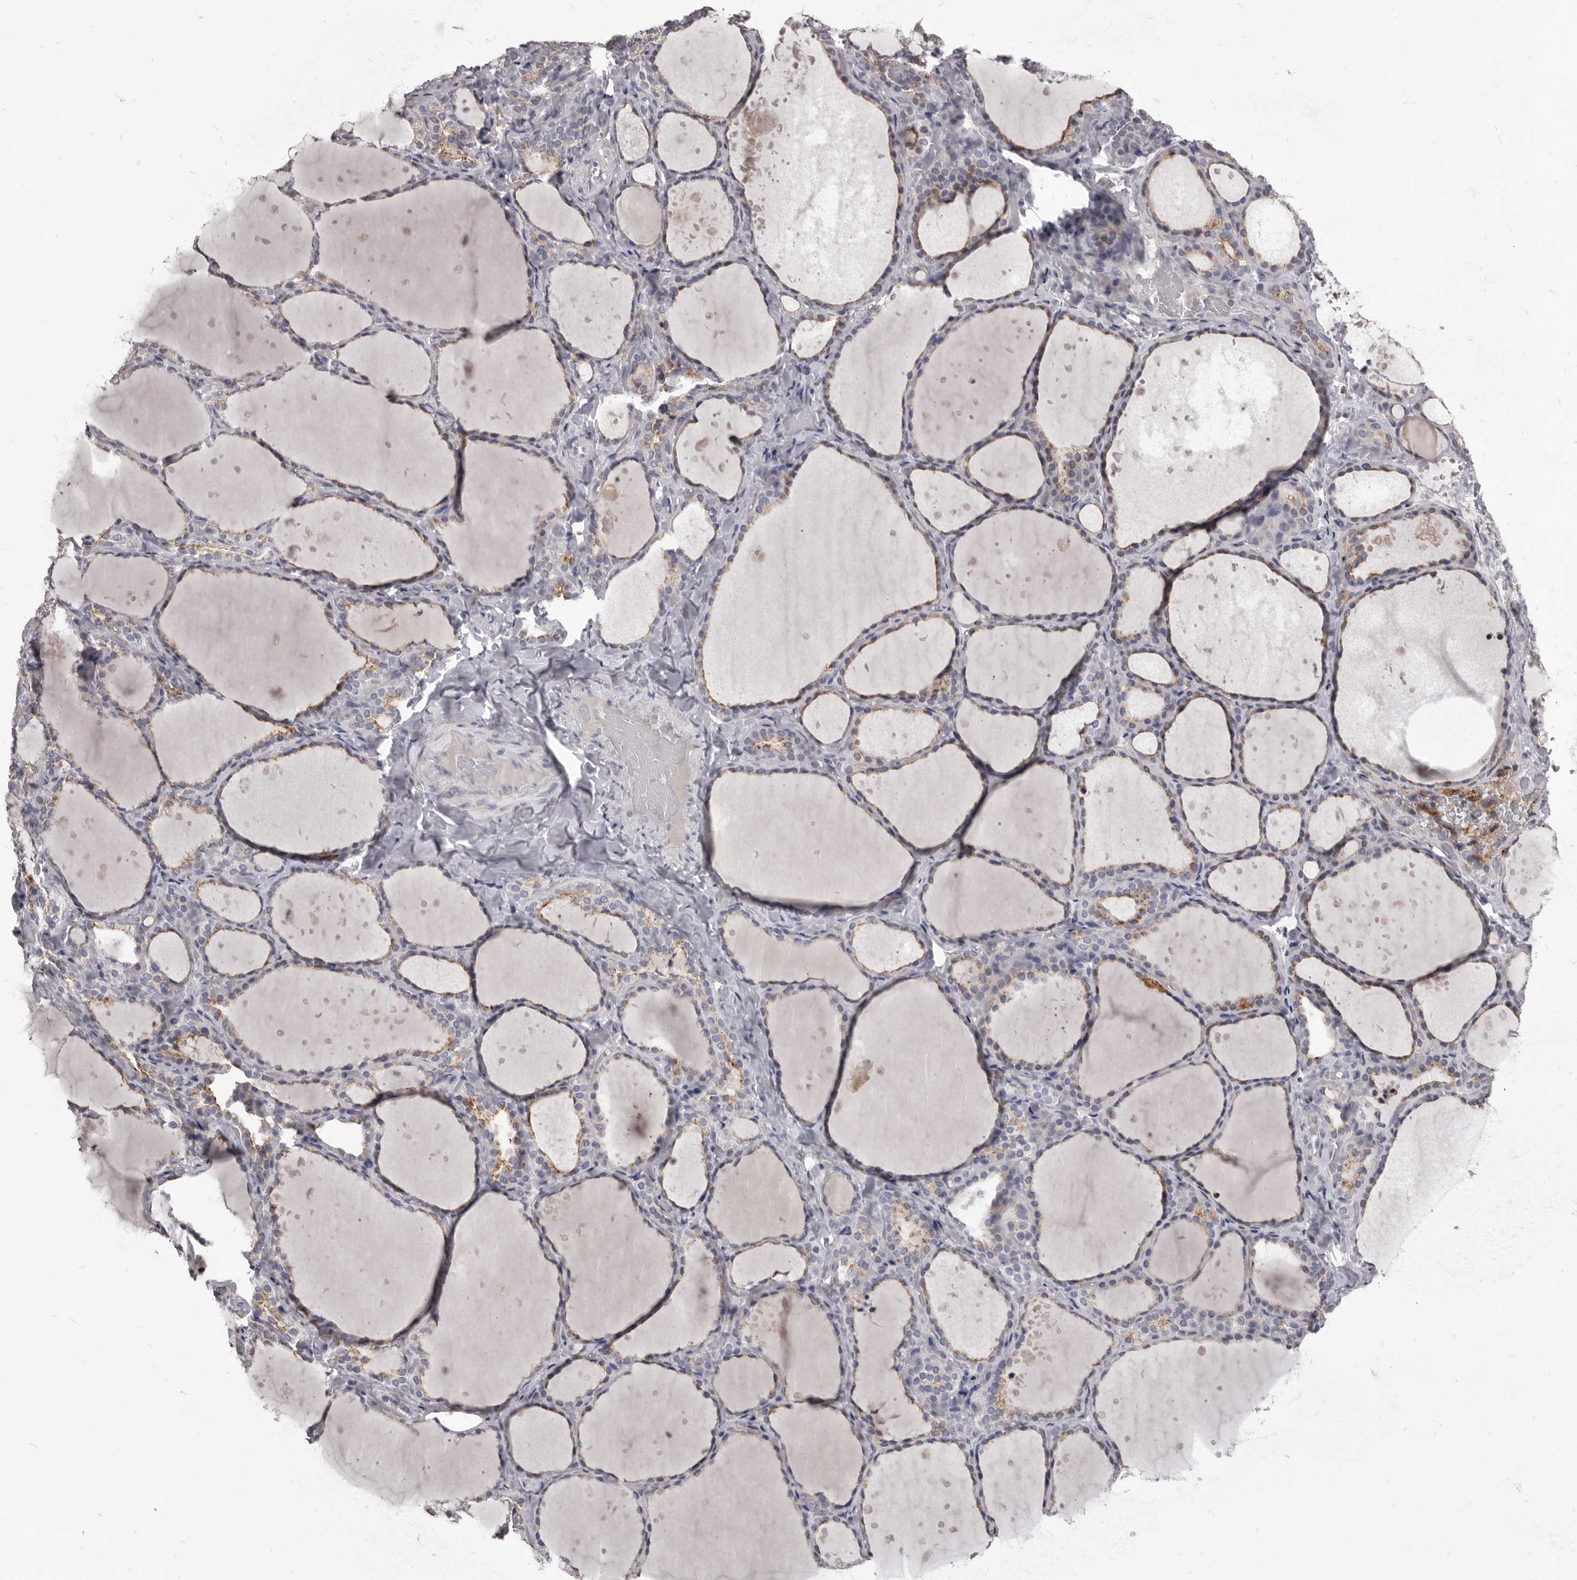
{"staining": {"intensity": "moderate", "quantity": "<25%", "location": "cytoplasmic/membranous"}, "tissue": "thyroid gland", "cell_type": "Glandular cells", "image_type": "normal", "snomed": [{"axis": "morphology", "description": "Normal tissue, NOS"}, {"axis": "topography", "description": "Thyroid gland"}], "caption": "An immunohistochemistry image of benign tissue is shown. Protein staining in brown shows moderate cytoplasmic/membranous positivity in thyroid gland within glandular cells.", "gene": "PI4K2A", "patient": {"sex": "female", "age": 44}}